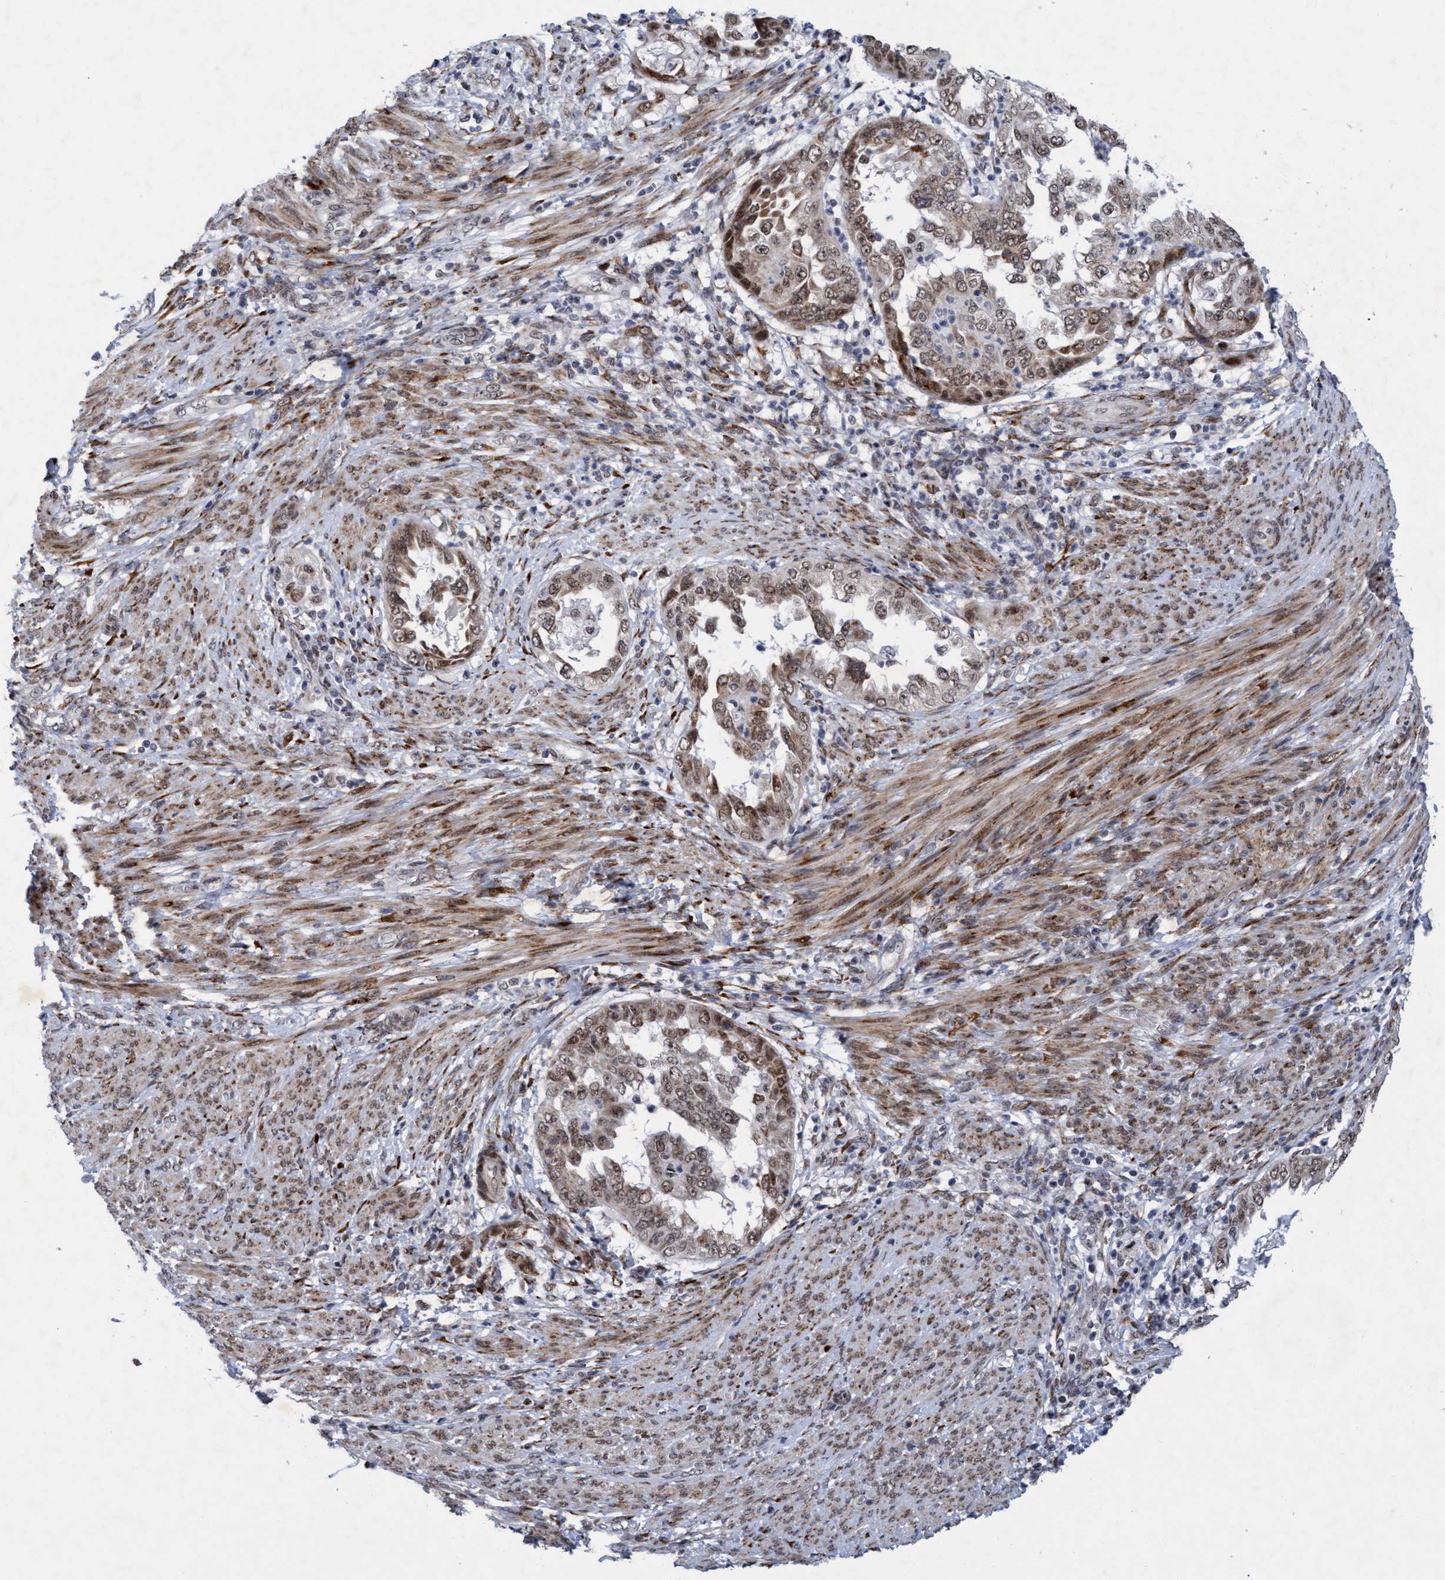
{"staining": {"intensity": "weak", "quantity": ">75%", "location": "cytoplasmic/membranous,nuclear"}, "tissue": "endometrial cancer", "cell_type": "Tumor cells", "image_type": "cancer", "snomed": [{"axis": "morphology", "description": "Adenocarcinoma, NOS"}, {"axis": "topography", "description": "Endometrium"}], "caption": "Human adenocarcinoma (endometrial) stained for a protein (brown) demonstrates weak cytoplasmic/membranous and nuclear positive staining in approximately >75% of tumor cells.", "gene": "GLT6D1", "patient": {"sex": "female", "age": 85}}